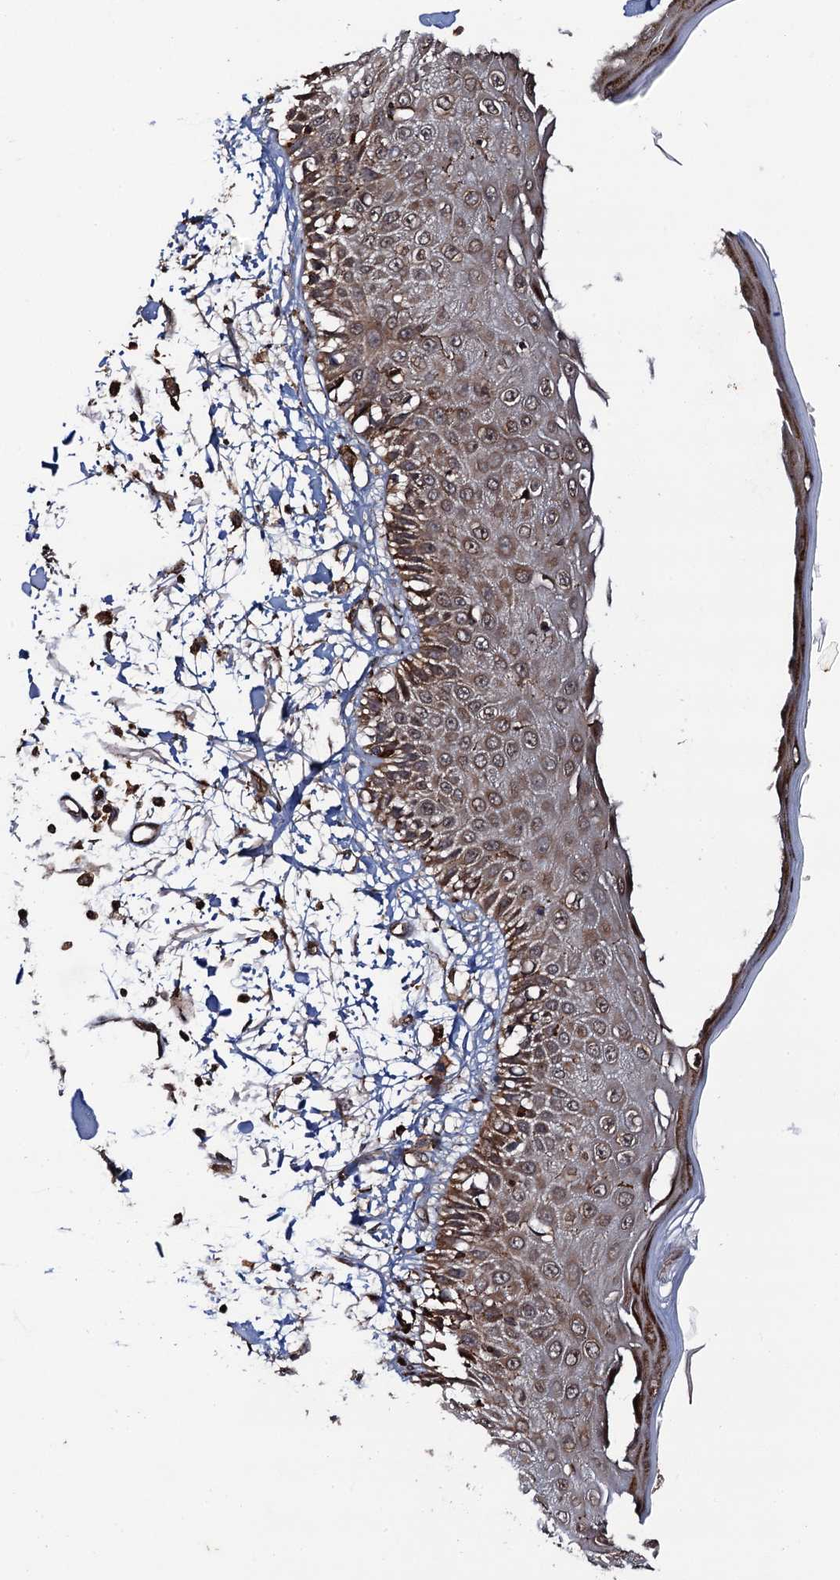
{"staining": {"intensity": "moderate", "quantity": "25%-75%", "location": "cytoplasmic/membranous"}, "tissue": "skin", "cell_type": "Fibroblasts", "image_type": "normal", "snomed": [{"axis": "morphology", "description": "Normal tissue, NOS"}, {"axis": "morphology", "description": "Squamous cell carcinoma, NOS"}, {"axis": "topography", "description": "Skin"}, {"axis": "topography", "description": "Peripheral nerve tissue"}], "caption": "Immunohistochemical staining of benign skin reveals medium levels of moderate cytoplasmic/membranous staining in approximately 25%-75% of fibroblasts. The staining was performed using DAB (3,3'-diaminobenzidine), with brown indicating positive protein expression. Nuclei are stained blue with hematoxylin.", "gene": "BORA", "patient": {"sex": "male", "age": 83}}